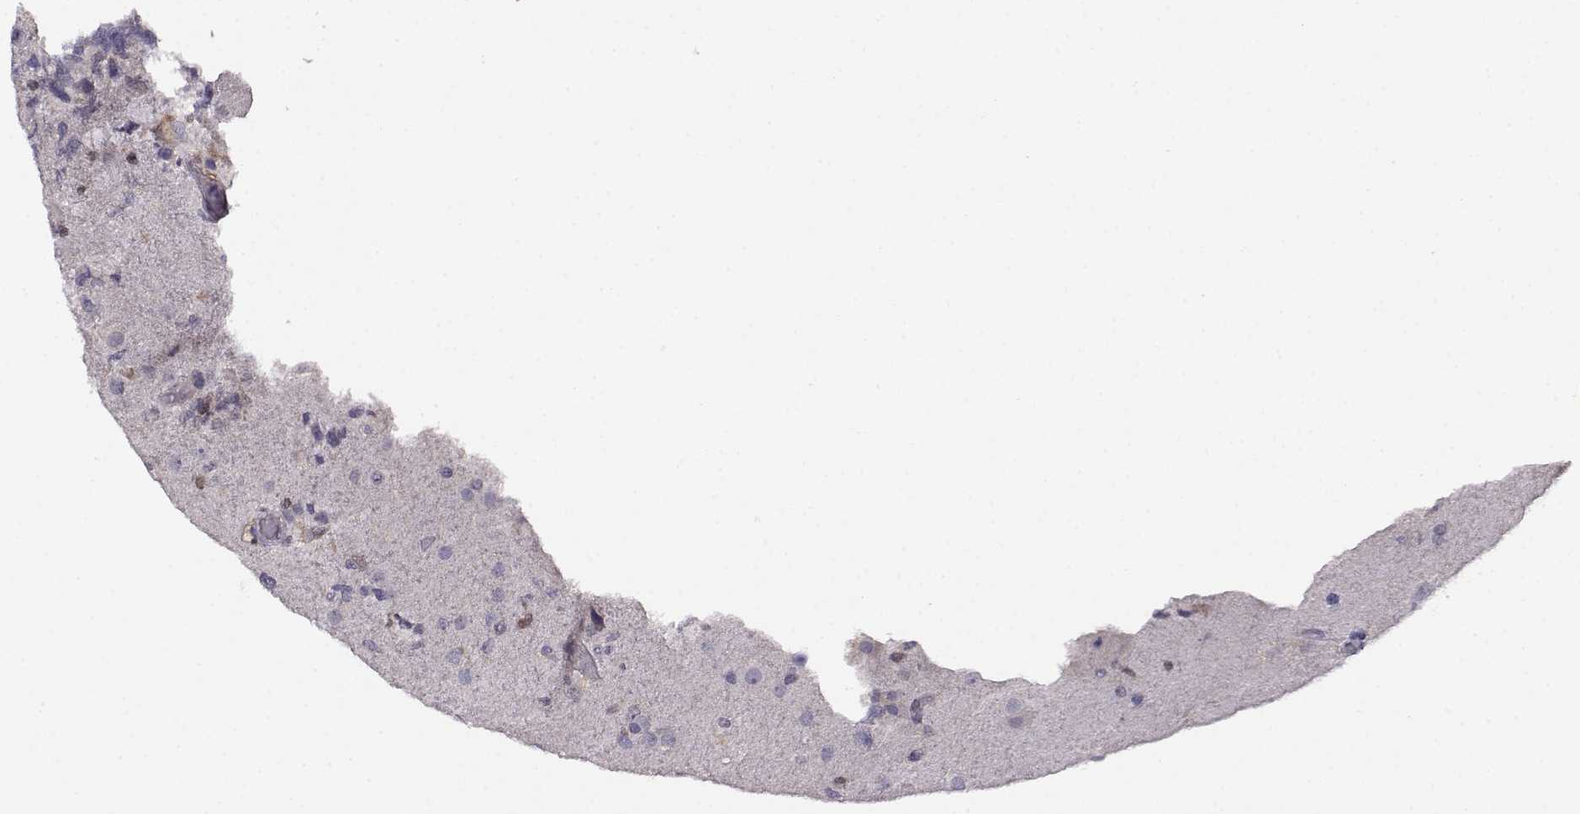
{"staining": {"intensity": "weak", "quantity": "<25%", "location": "cytoplasmic/membranous,nuclear"}, "tissue": "glioma", "cell_type": "Tumor cells", "image_type": "cancer", "snomed": [{"axis": "morphology", "description": "Glioma, malignant, High grade"}, {"axis": "topography", "description": "Brain"}], "caption": "High magnification brightfield microscopy of glioma stained with DAB (3,3'-diaminobenzidine) (brown) and counterstained with hematoxylin (blue): tumor cells show no significant expression.", "gene": "AKR1B1", "patient": {"sex": "female", "age": 71}}